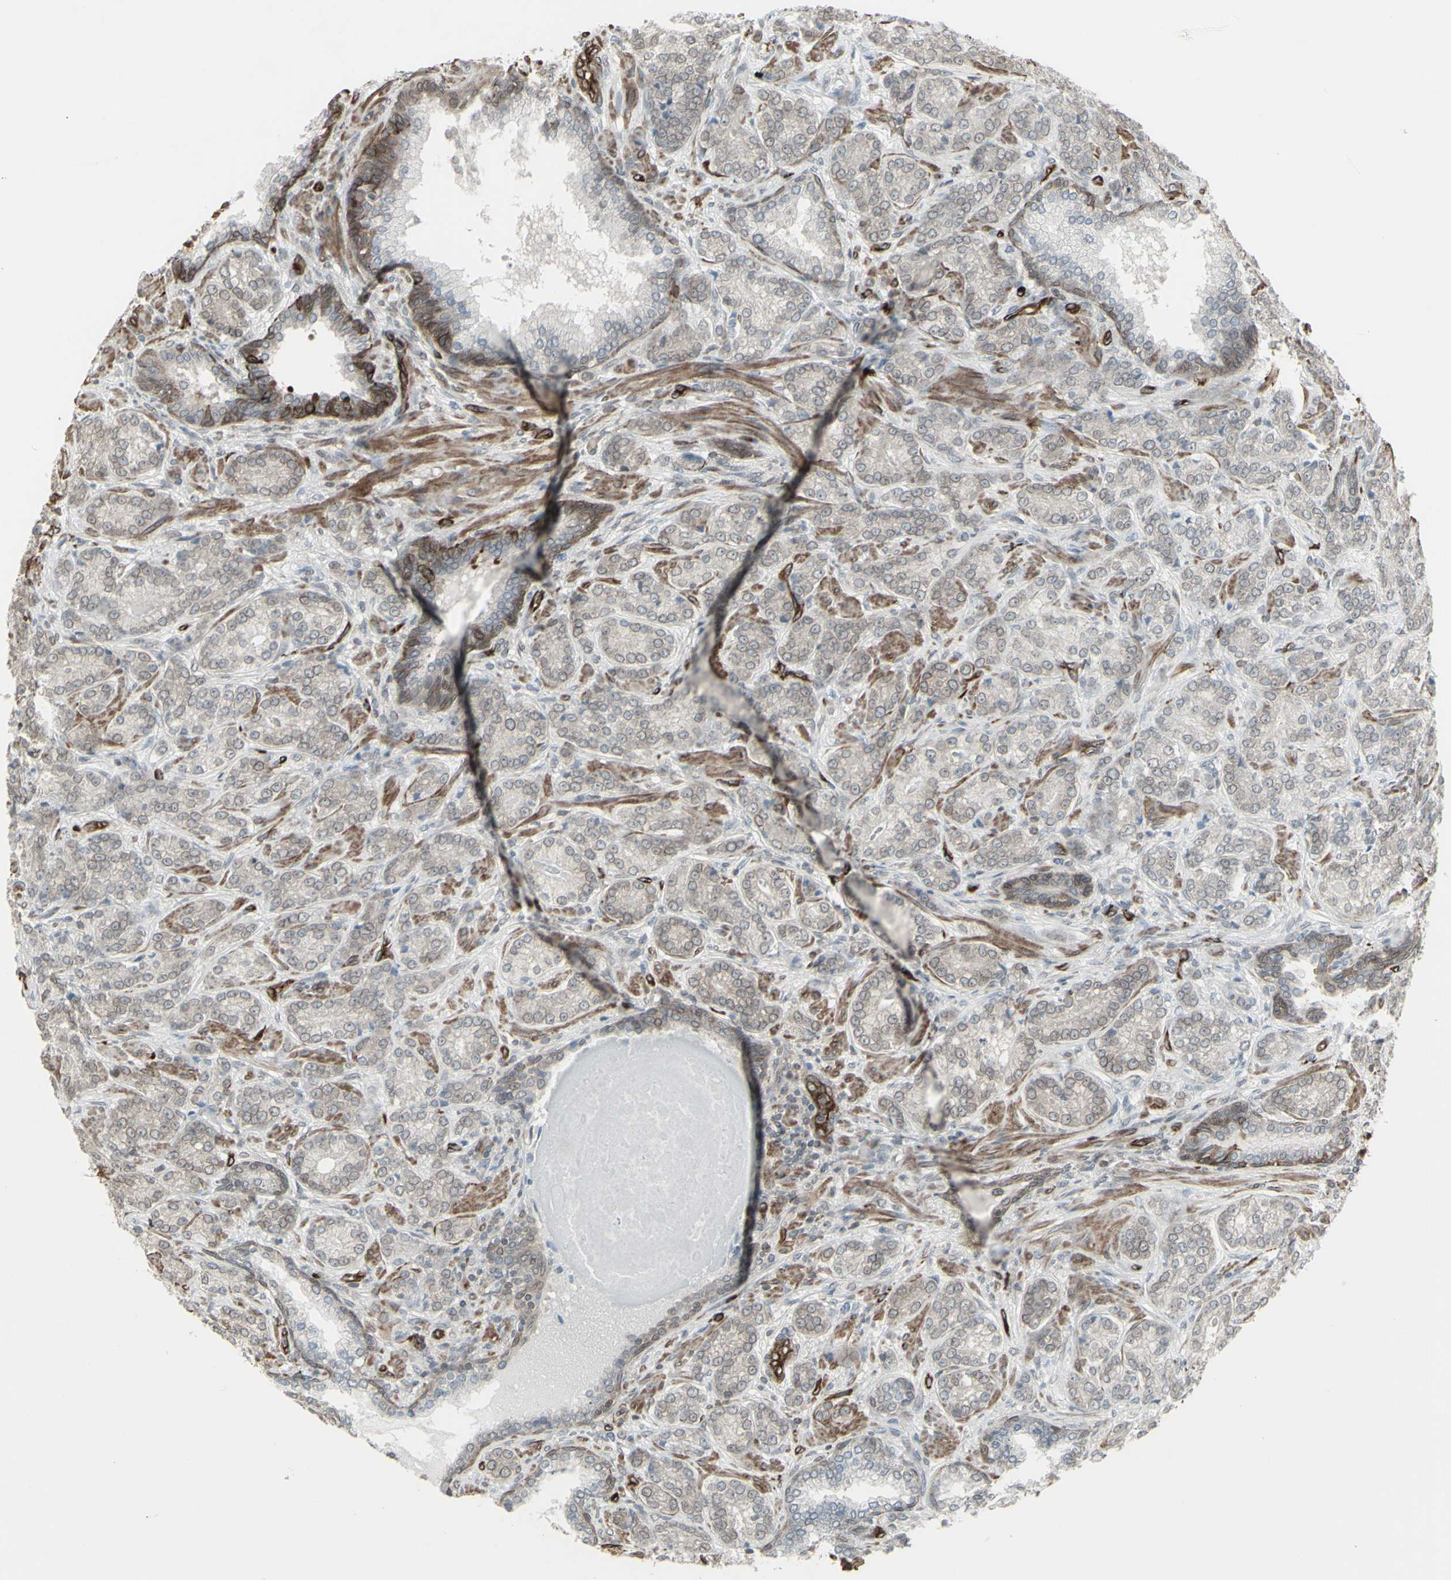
{"staining": {"intensity": "weak", "quantity": "<25%", "location": "cytoplasmic/membranous,nuclear"}, "tissue": "prostate cancer", "cell_type": "Tumor cells", "image_type": "cancer", "snomed": [{"axis": "morphology", "description": "Adenocarcinoma, High grade"}, {"axis": "topography", "description": "Prostate"}], "caption": "DAB immunohistochemical staining of prostate high-grade adenocarcinoma shows no significant positivity in tumor cells.", "gene": "DTX3L", "patient": {"sex": "male", "age": 61}}